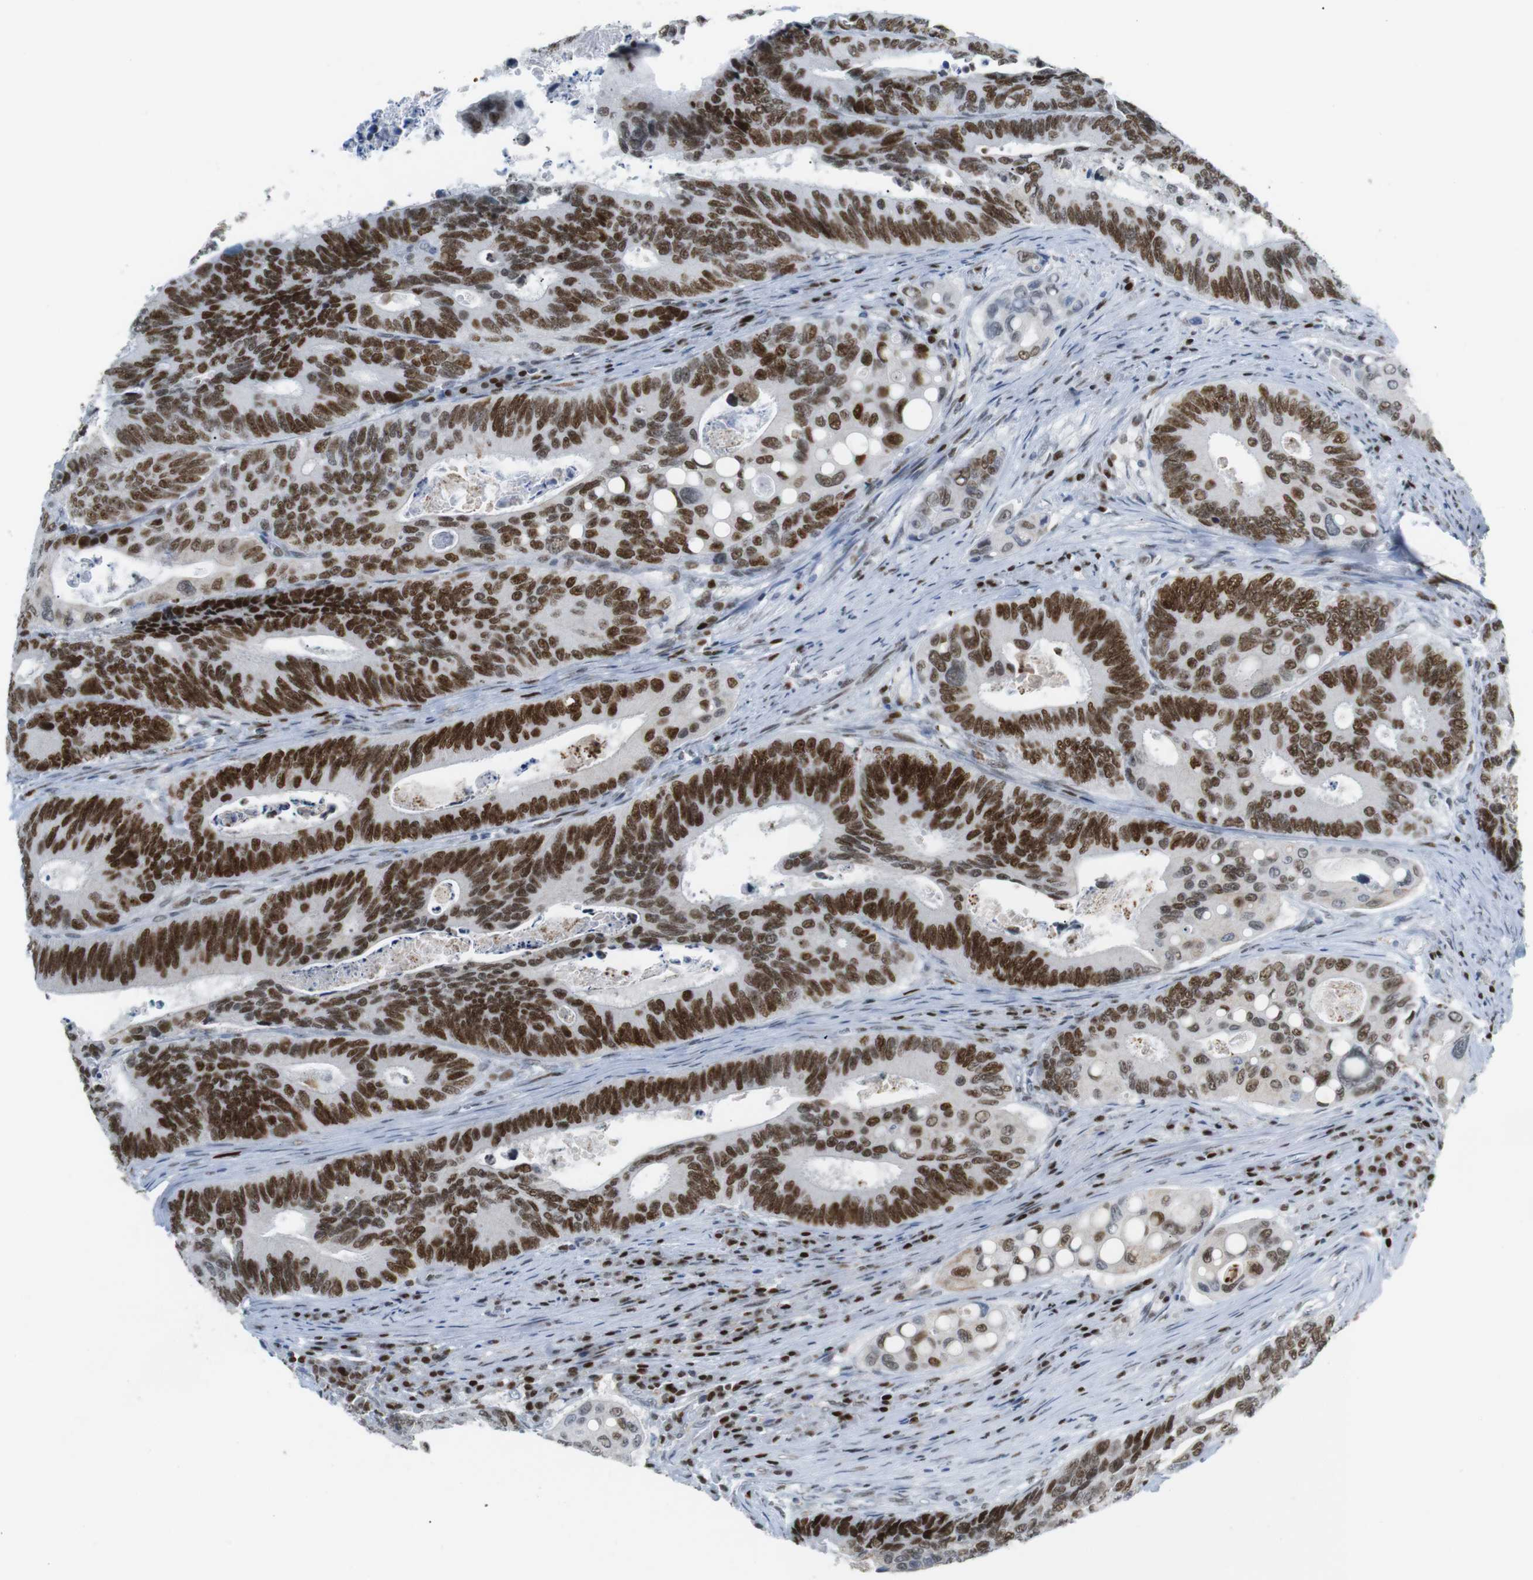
{"staining": {"intensity": "strong", "quantity": ">75%", "location": "nuclear"}, "tissue": "colorectal cancer", "cell_type": "Tumor cells", "image_type": "cancer", "snomed": [{"axis": "morphology", "description": "Inflammation, NOS"}, {"axis": "morphology", "description": "Adenocarcinoma, NOS"}, {"axis": "topography", "description": "Colon"}], "caption": "Immunohistochemistry photomicrograph of human adenocarcinoma (colorectal) stained for a protein (brown), which displays high levels of strong nuclear positivity in about >75% of tumor cells.", "gene": "RIOX2", "patient": {"sex": "male", "age": 72}}